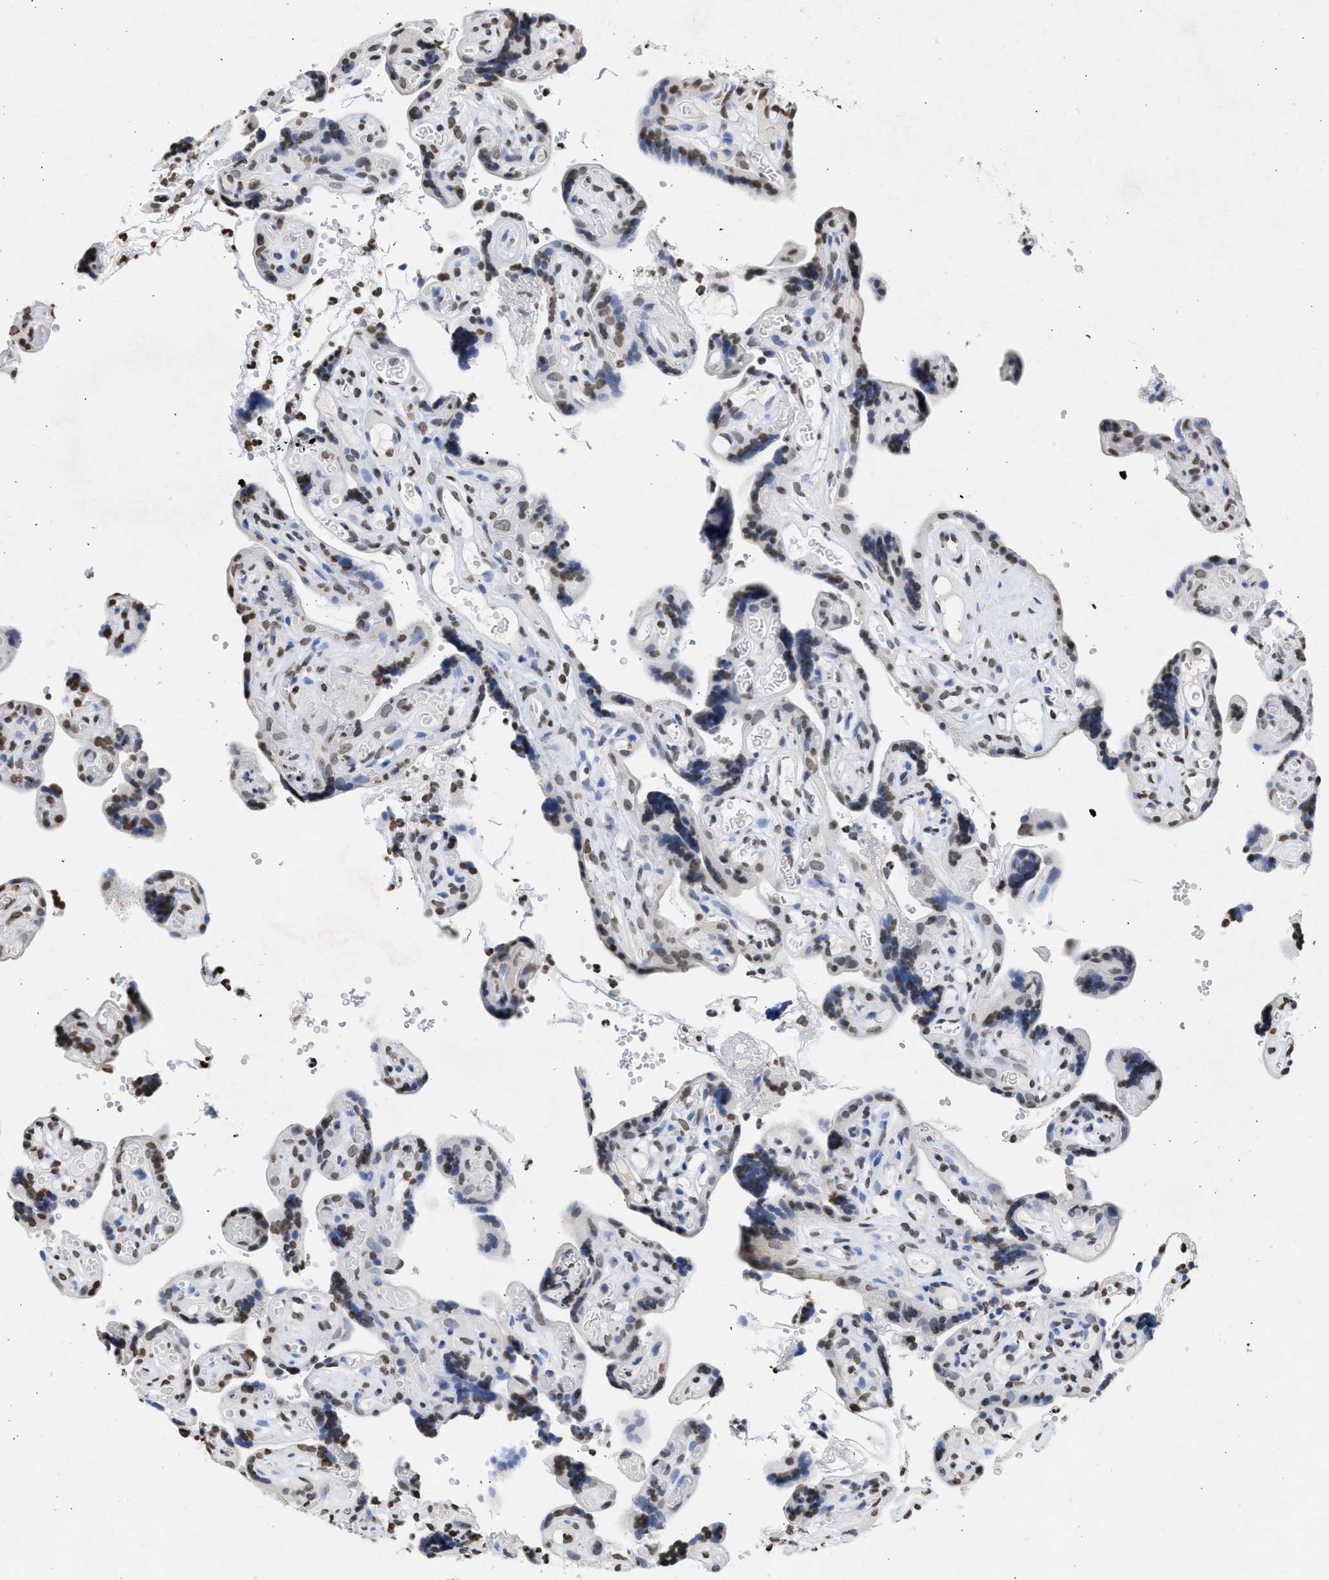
{"staining": {"intensity": "strong", "quantity": "25%-75%", "location": "cytoplasmic/membranous,nuclear"}, "tissue": "placenta", "cell_type": "Decidual cells", "image_type": "normal", "snomed": [{"axis": "morphology", "description": "Normal tissue, NOS"}, {"axis": "topography", "description": "Placenta"}], "caption": "Decidual cells show high levels of strong cytoplasmic/membranous,nuclear positivity in approximately 25%-75% of cells in normal human placenta. The protein is stained brown, and the nuclei are stained in blue (DAB (3,3'-diaminobenzidine) IHC with brightfield microscopy, high magnification).", "gene": "NUP35", "patient": {"sex": "female", "age": 30}}